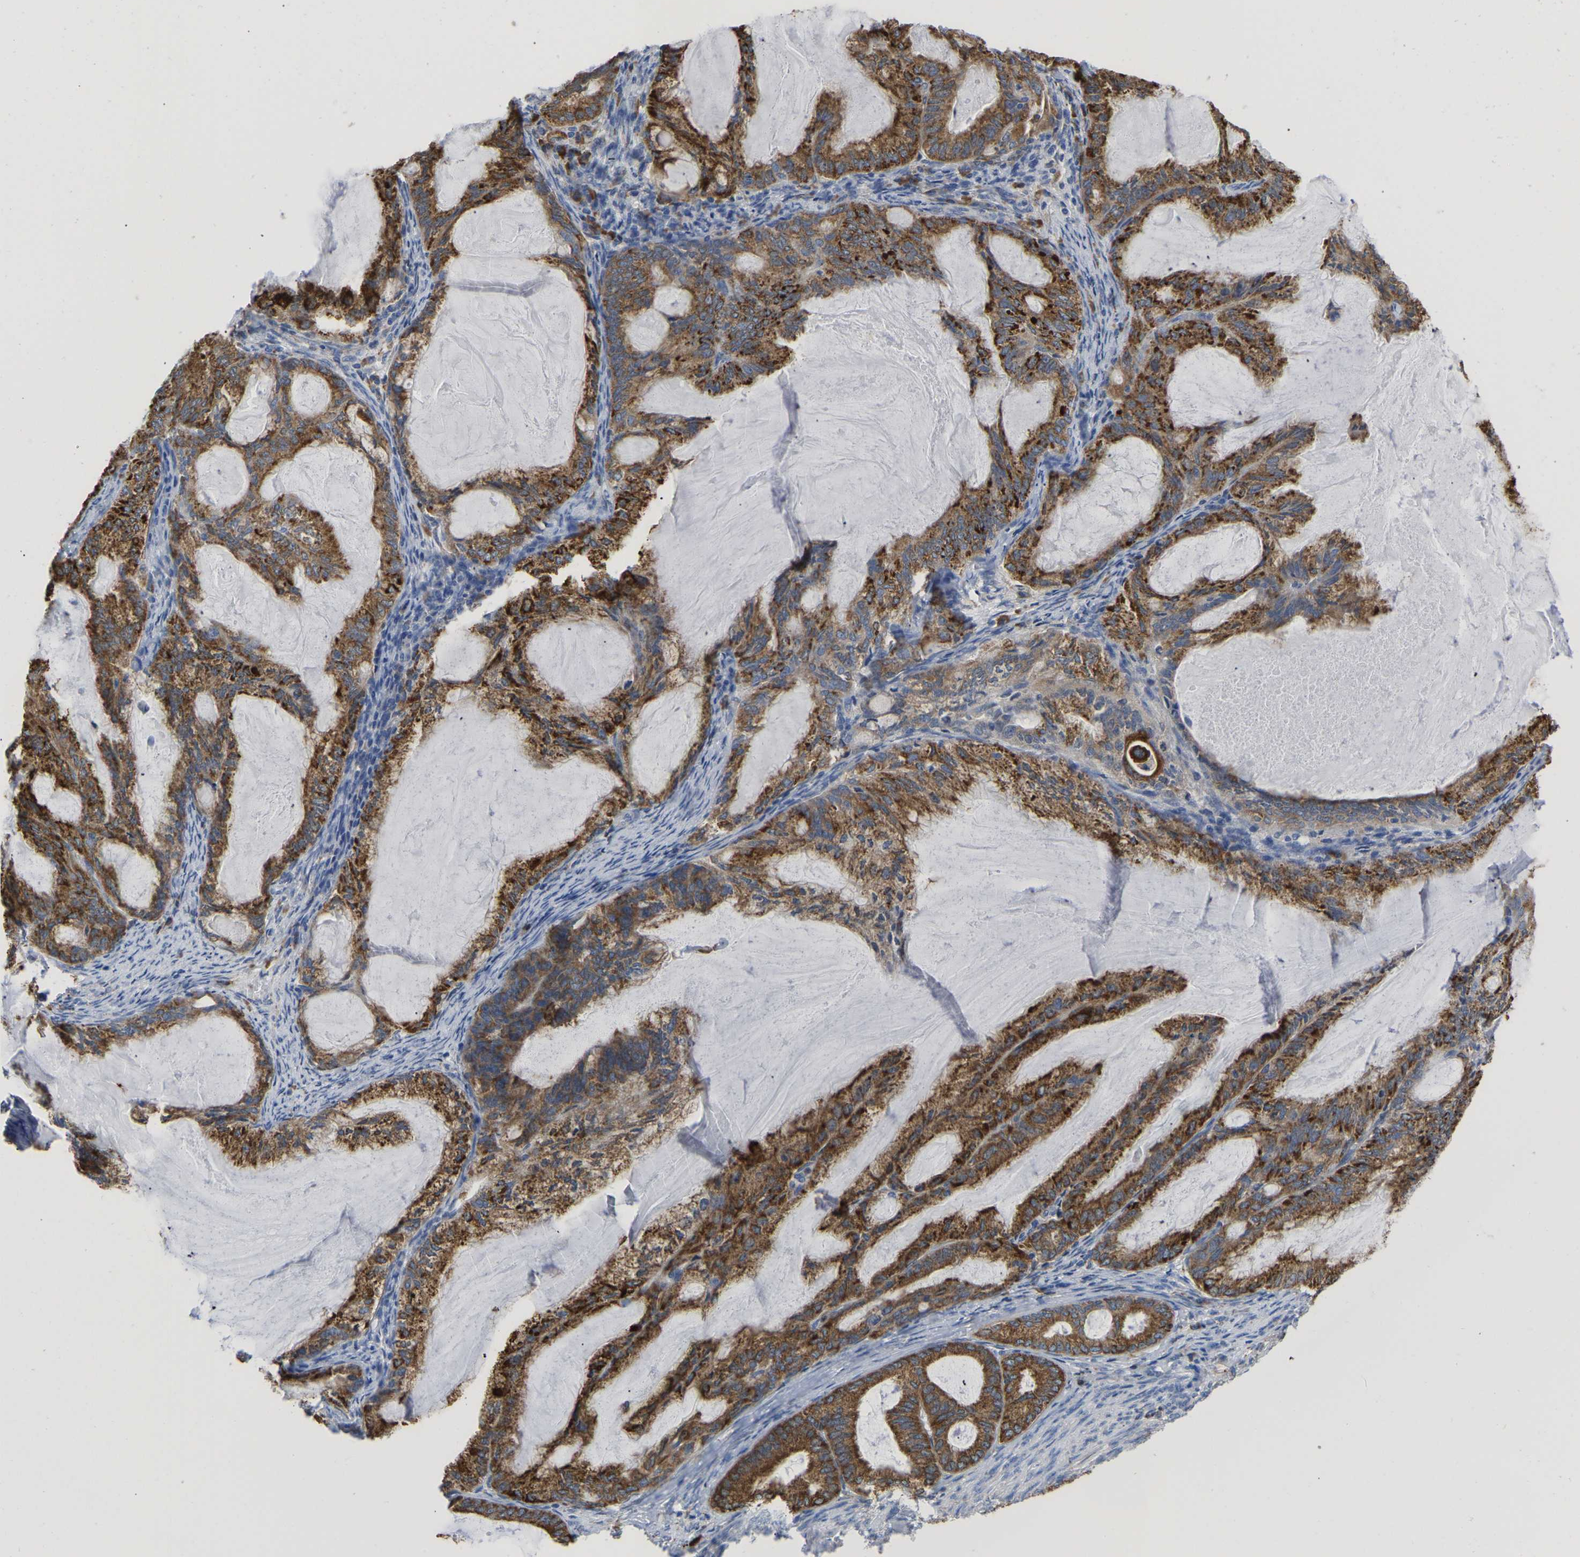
{"staining": {"intensity": "strong", "quantity": ">75%", "location": "cytoplasmic/membranous"}, "tissue": "endometrial cancer", "cell_type": "Tumor cells", "image_type": "cancer", "snomed": [{"axis": "morphology", "description": "Adenocarcinoma, NOS"}, {"axis": "topography", "description": "Endometrium"}], "caption": "This micrograph demonstrates immunohistochemistry (IHC) staining of endometrial cancer, with high strong cytoplasmic/membranous staining in approximately >75% of tumor cells.", "gene": "P4HB", "patient": {"sex": "female", "age": 86}}